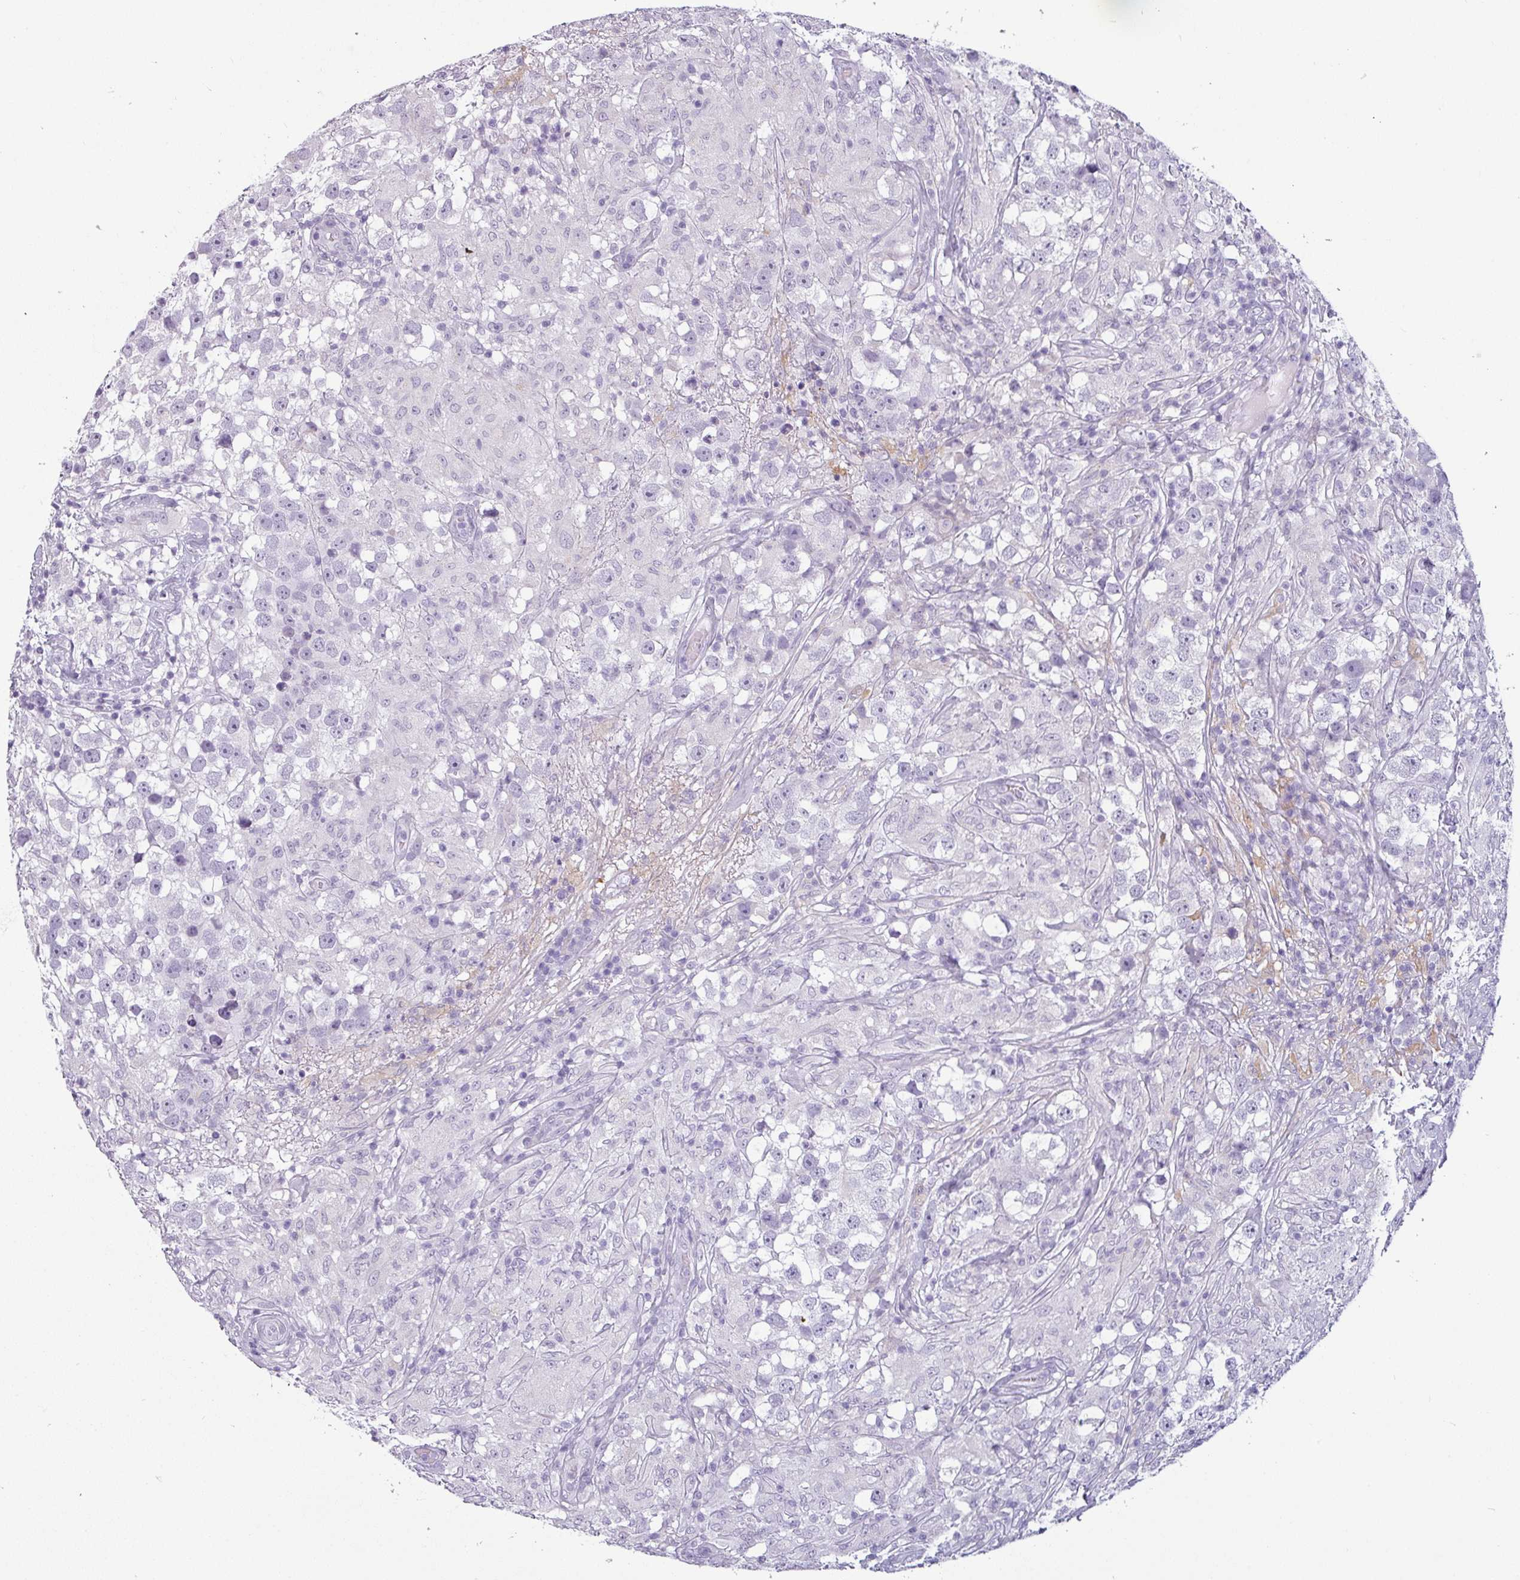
{"staining": {"intensity": "negative", "quantity": "none", "location": "none"}, "tissue": "testis cancer", "cell_type": "Tumor cells", "image_type": "cancer", "snomed": [{"axis": "morphology", "description": "Seminoma, NOS"}, {"axis": "topography", "description": "Testis"}], "caption": "Immunohistochemistry (IHC) of testis cancer (seminoma) displays no positivity in tumor cells.", "gene": "SLC26A9", "patient": {"sex": "male", "age": 46}}